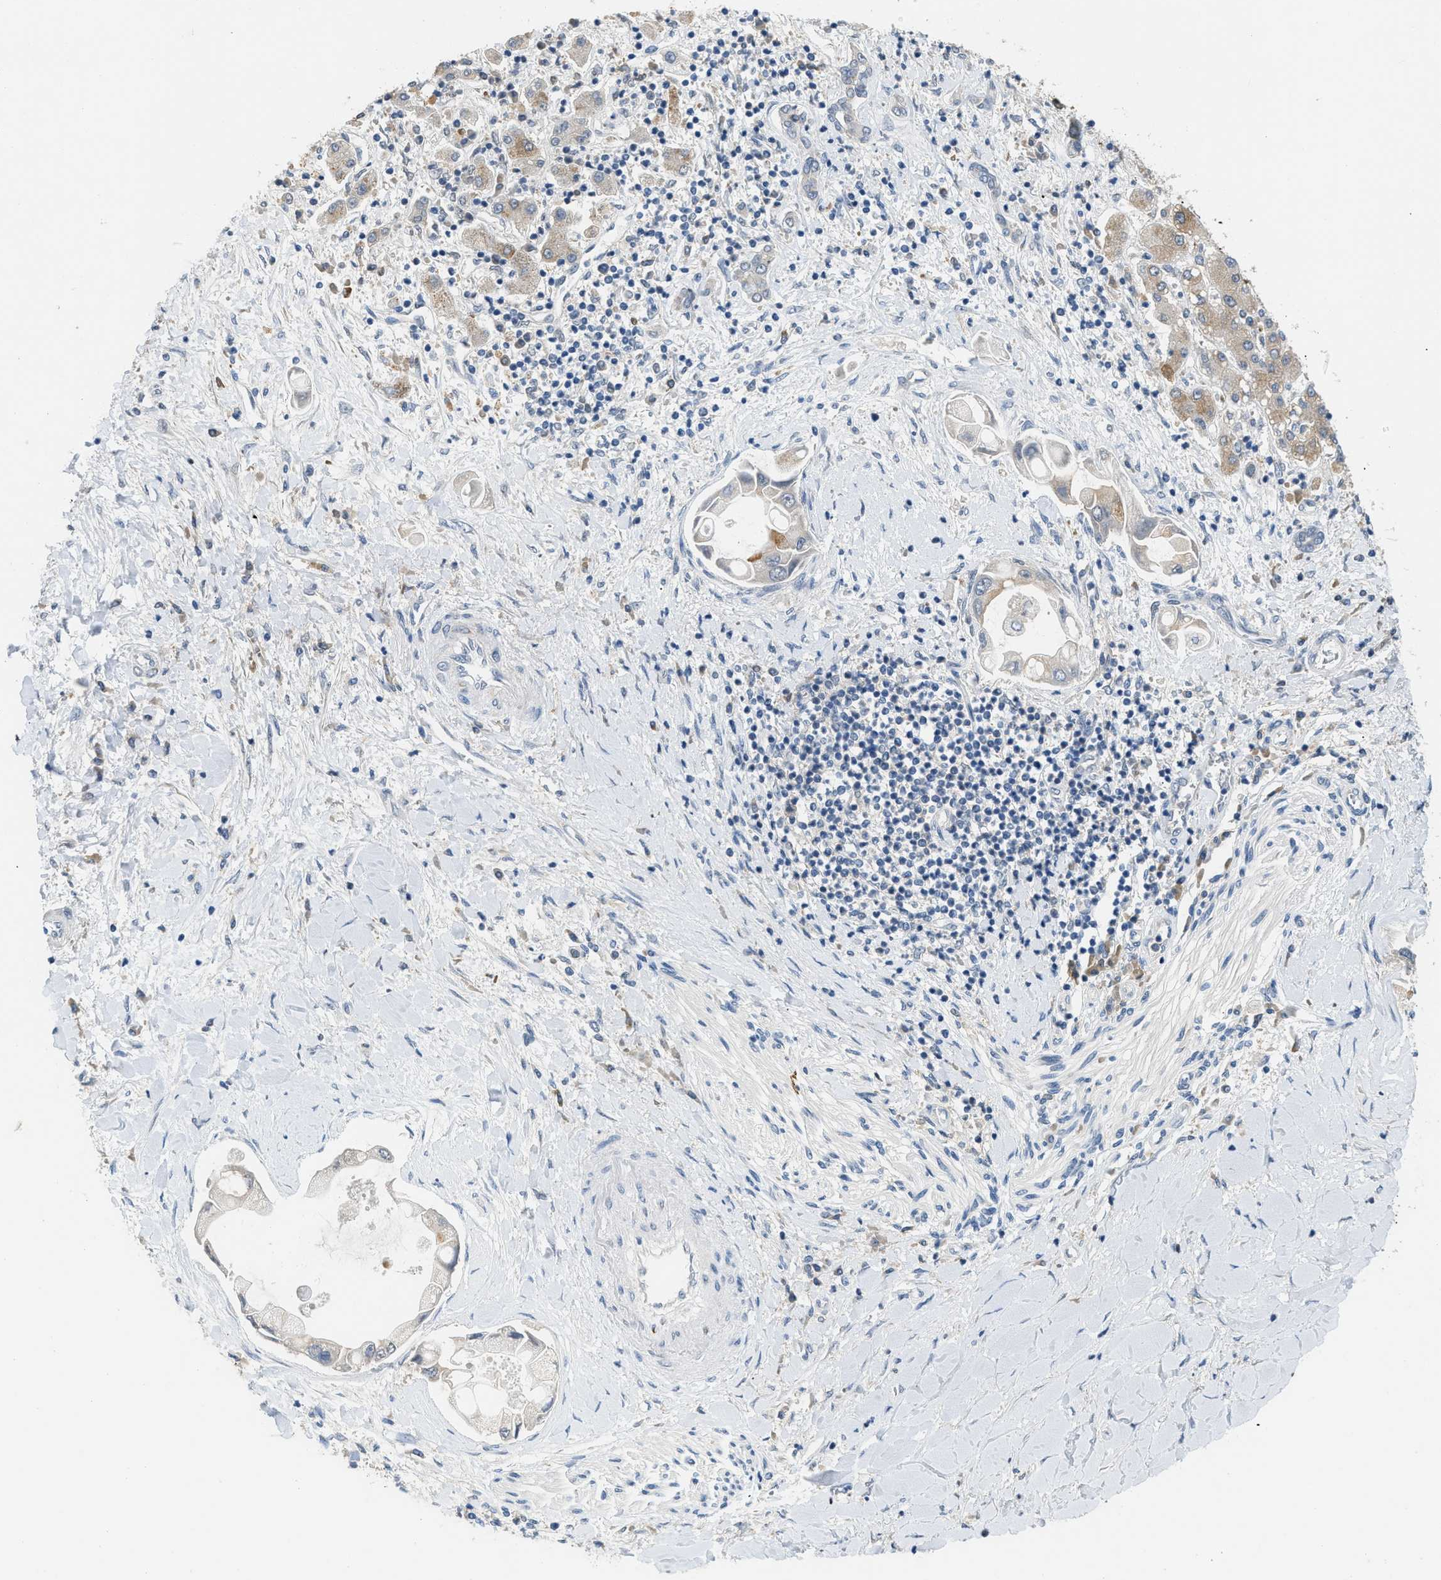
{"staining": {"intensity": "weak", "quantity": "25%-75%", "location": "cytoplasmic/membranous"}, "tissue": "liver cancer", "cell_type": "Tumor cells", "image_type": "cancer", "snomed": [{"axis": "morphology", "description": "Cholangiocarcinoma"}, {"axis": "topography", "description": "Liver"}], "caption": "Immunohistochemical staining of liver cancer demonstrates weak cytoplasmic/membranous protein positivity in approximately 25%-75% of tumor cells.", "gene": "RHBDF2", "patient": {"sex": "male", "age": 50}}